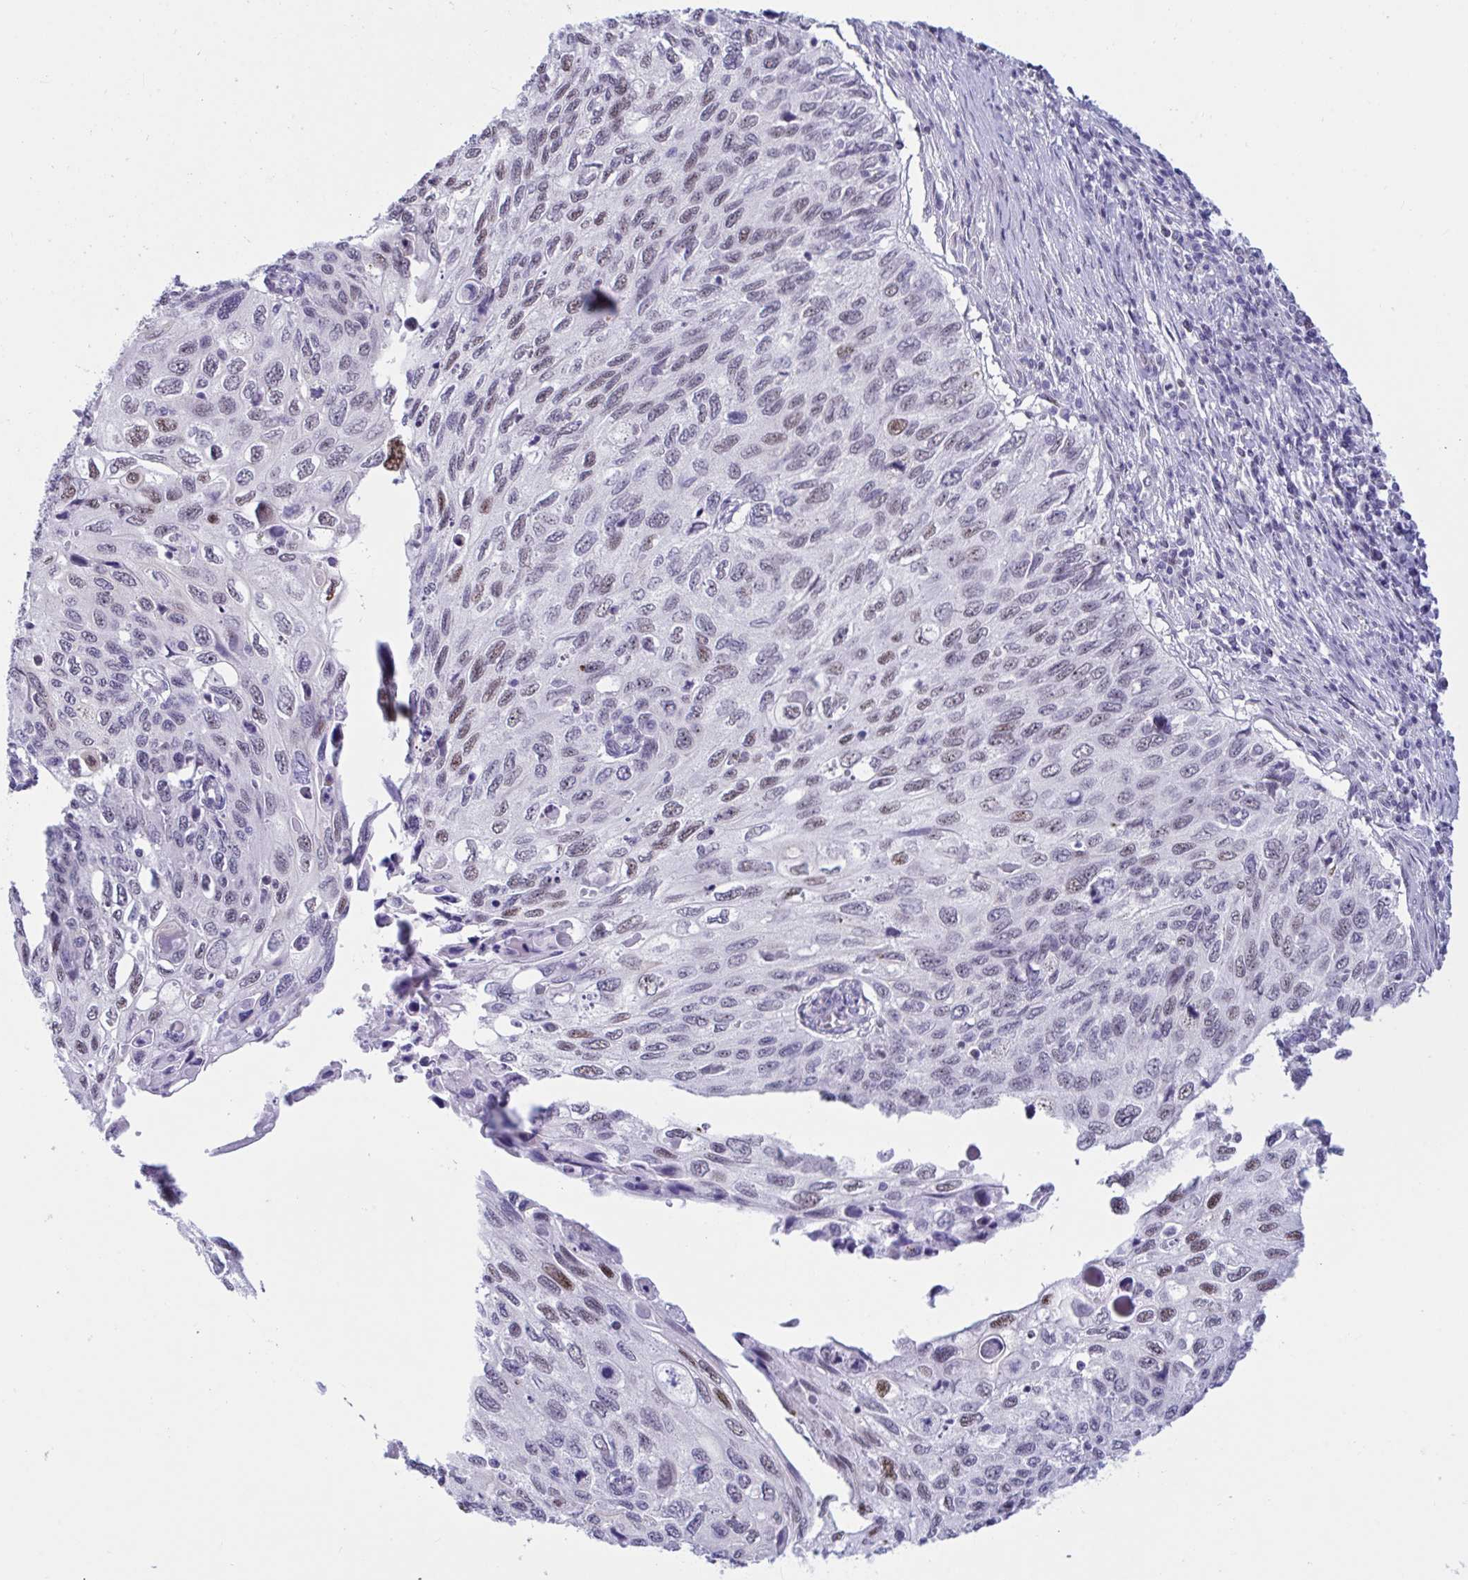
{"staining": {"intensity": "moderate", "quantity": "25%-75%", "location": "nuclear"}, "tissue": "cervical cancer", "cell_type": "Tumor cells", "image_type": "cancer", "snomed": [{"axis": "morphology", "description": "Squamous cell carcinoma, NOS"}, {"axis": "topography", "description": "Cervix"}], "caption": "A brown stain labels moderate nuclear positivity of a protein in cervical cancer tumor cells.", "gene": "IKZF2", "patient": {"sex": "female", "age": 70}}